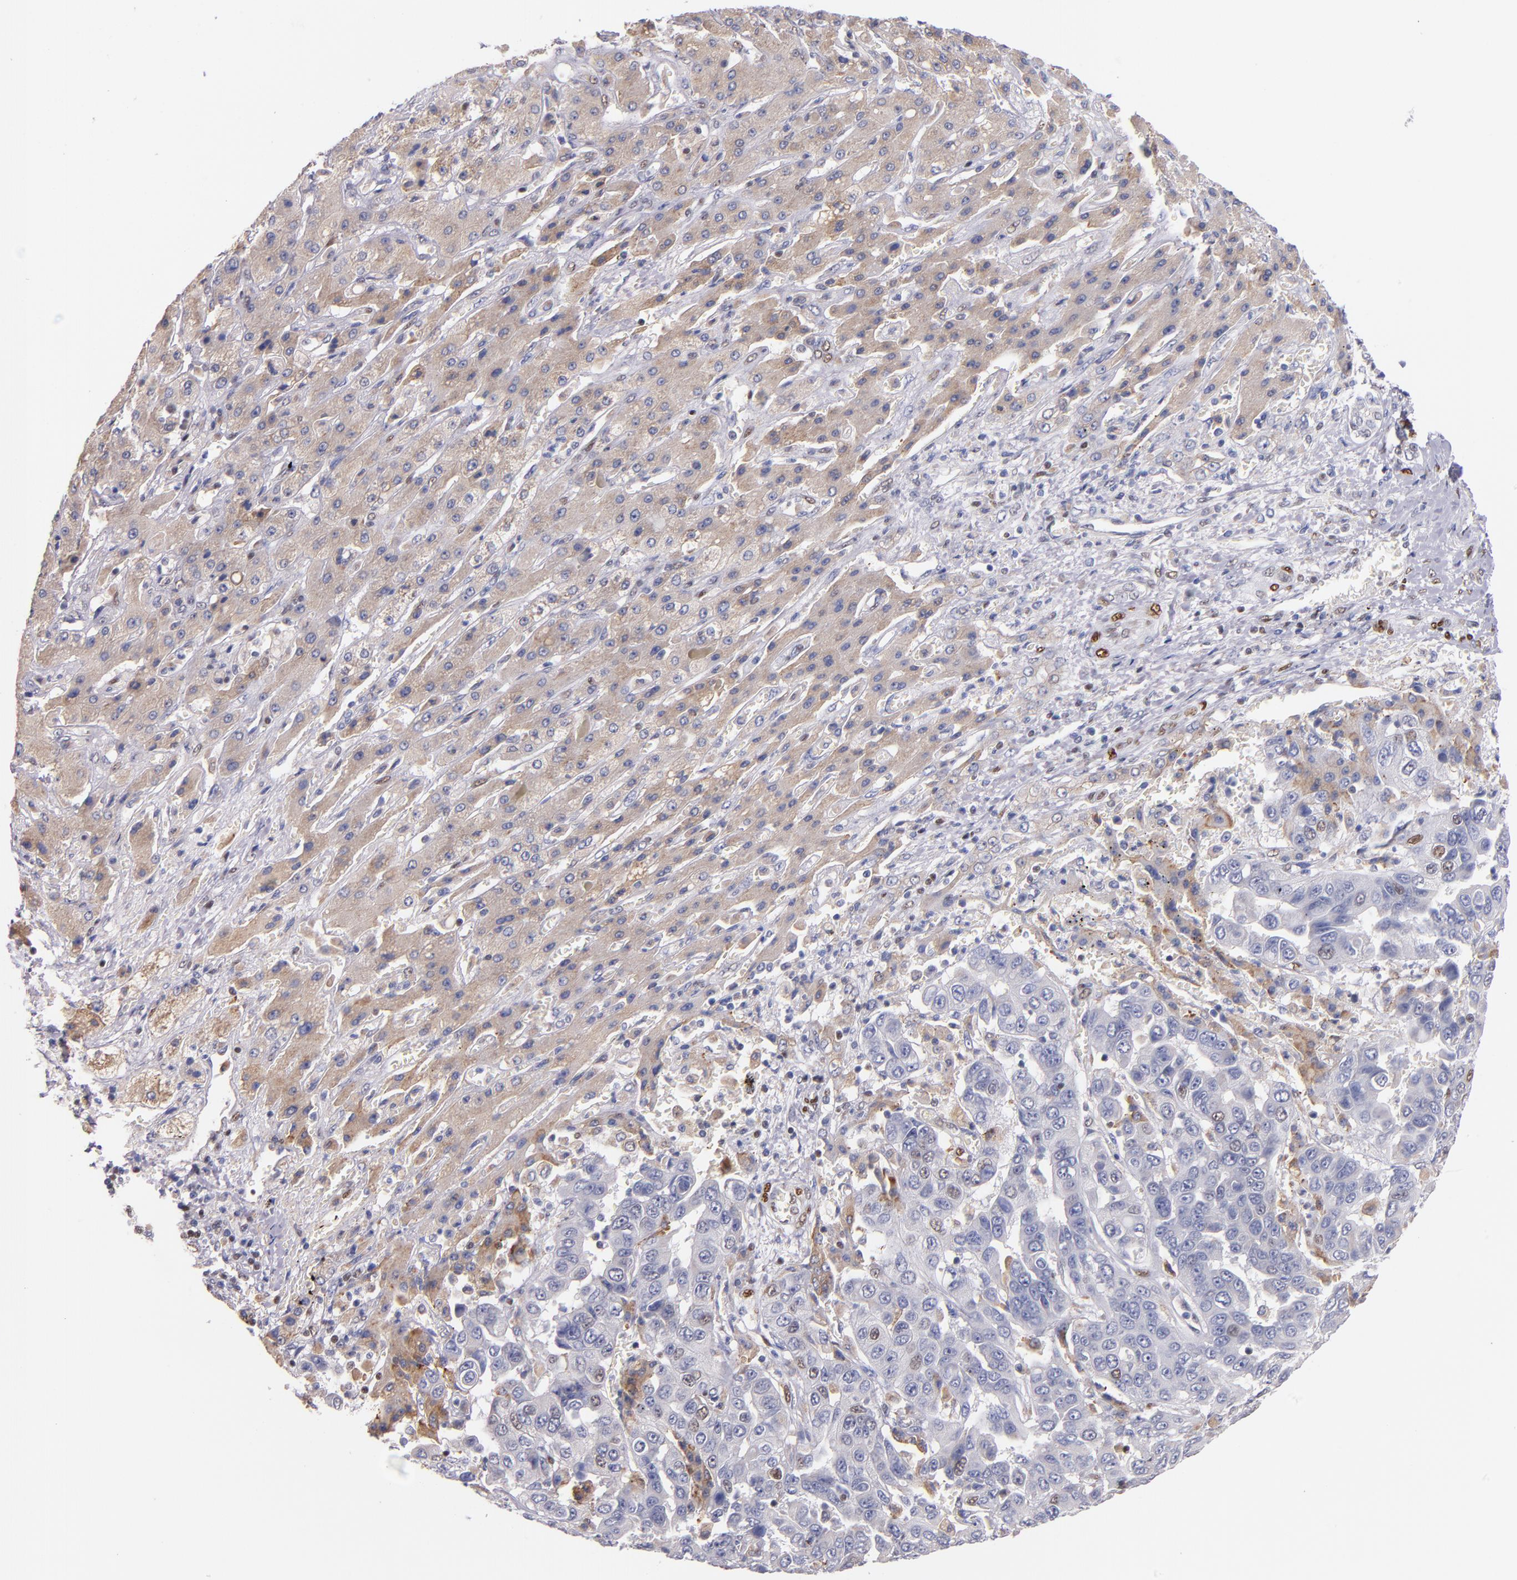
{"staining": {"intensity": "negative", "quantity": "none", "location": "none"}, "tissue": "liver cancer", "cell_type": "Tumor cells", "image_type": "cancer", "snomed": [{"axis": "morphology", "description": "Cholangiocarcinoma"}, {"axis": "topography", "description": "Liver"}], "caption": "Immunohistochemistry photomicrograph of neoplastic tissue: human liver cholangiocarcinoma stained with DAB shows no significant protein expression in tumor cells. (Brightfield microscopy of DAB (3,3'-diaminobenzidine) immunohistochemistry at high magnification).", "gene": "SRF", "patient": {"sex": "female", "age": 52}}